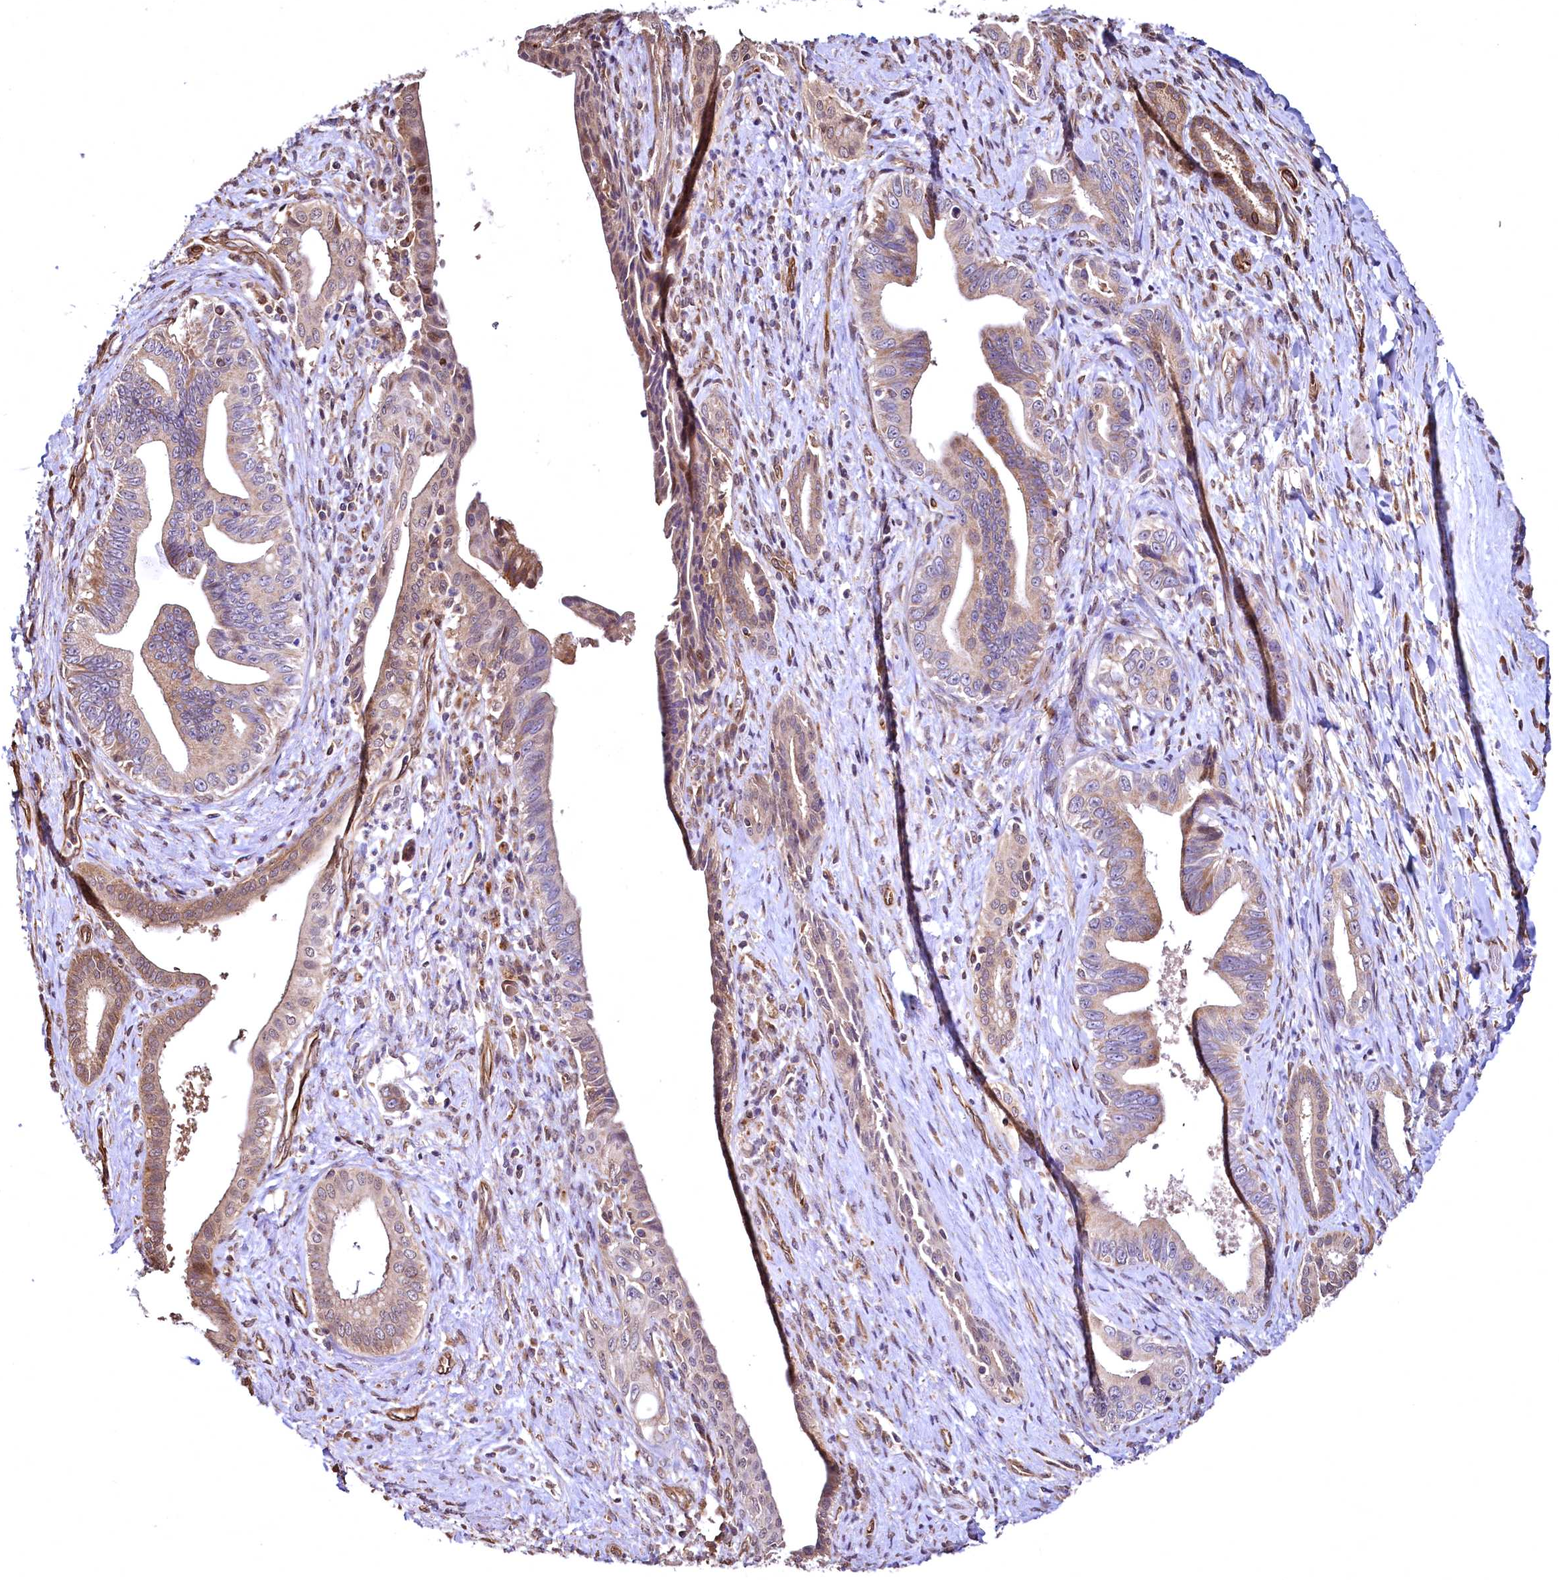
{"staining": {"intensity": "moderate", "quantity": "25%-75%", "location": "cytoplasmic/membranous"}, "tissue": "pancreatic cancer", "cell_type": "Tumor cells", "image_type": "cancer", "snomed": [{"axis": "morphology", "description": "Adenocarcinoma, NOS"}, {"axis": "topography", "description": "Pancreas"}], "caption": "Pancreatic cancer (adenocarcinoma) stained with a brown dye reveals moderate cytoplasmic/membranous positive staining in approximately 25%-75% of tumor cells.", "gene": "TBCEL", "patient": {"sex": "female", "age": 55}}